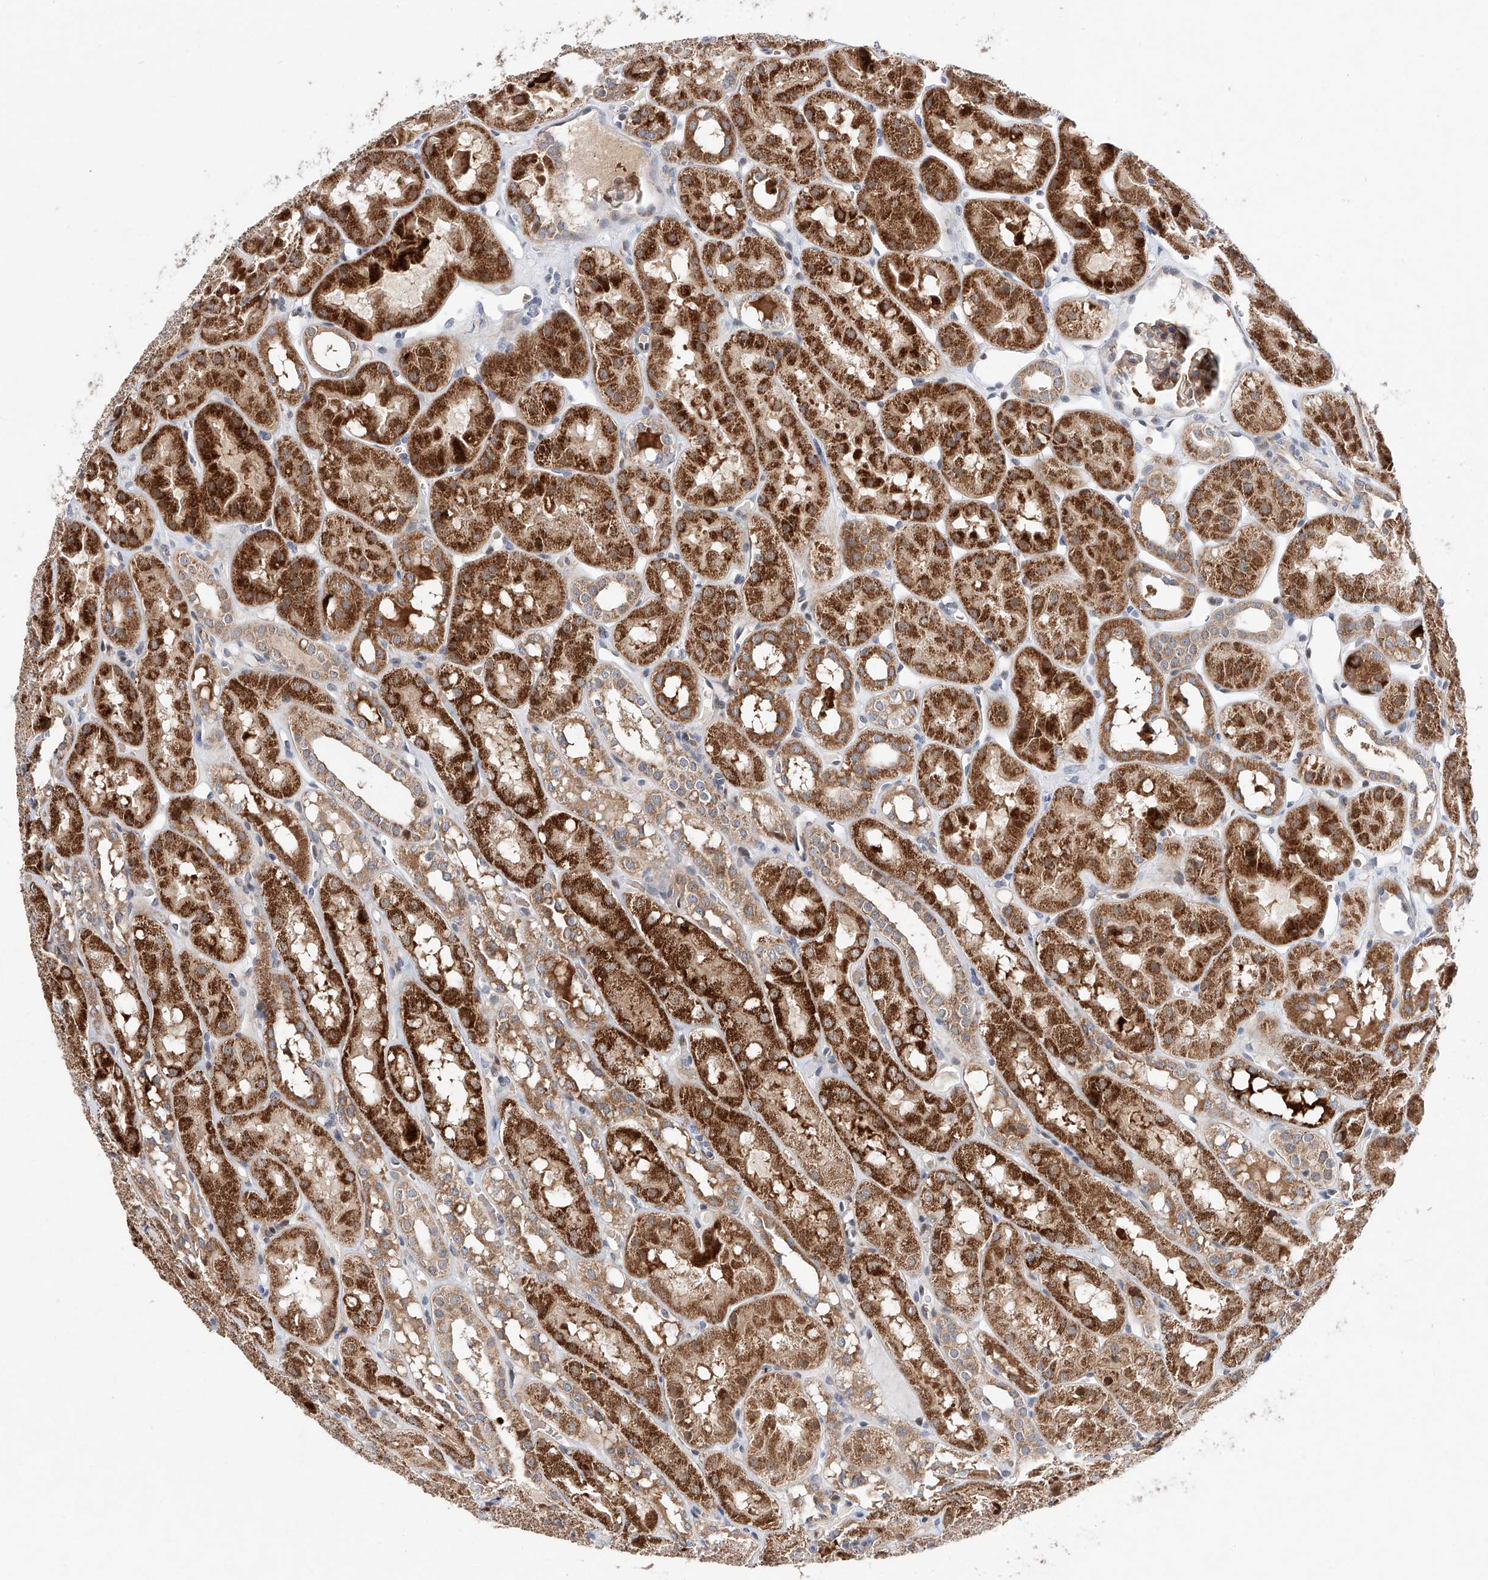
{"staining": {"intensity": "weak", "quantity": "<25%", "location": "cytoplasmic/membranous,nuclear"}, "tissue": "kidney", "cell_type": "Cells in glomeruli", "image_type": "normal", "snomed": [{"axis": "morphology", "description": "Normal tissue, NOS"}, {"axis": "topography", "description": "Kidney"}], "caption": "Protein analysis of unremarkable kidney exhibits no significant positivity in cells in glomeruli. (DAB IHC, high magnification).", "gene": "FUCA2", "patient": {"sex": "male", "age": 16}}